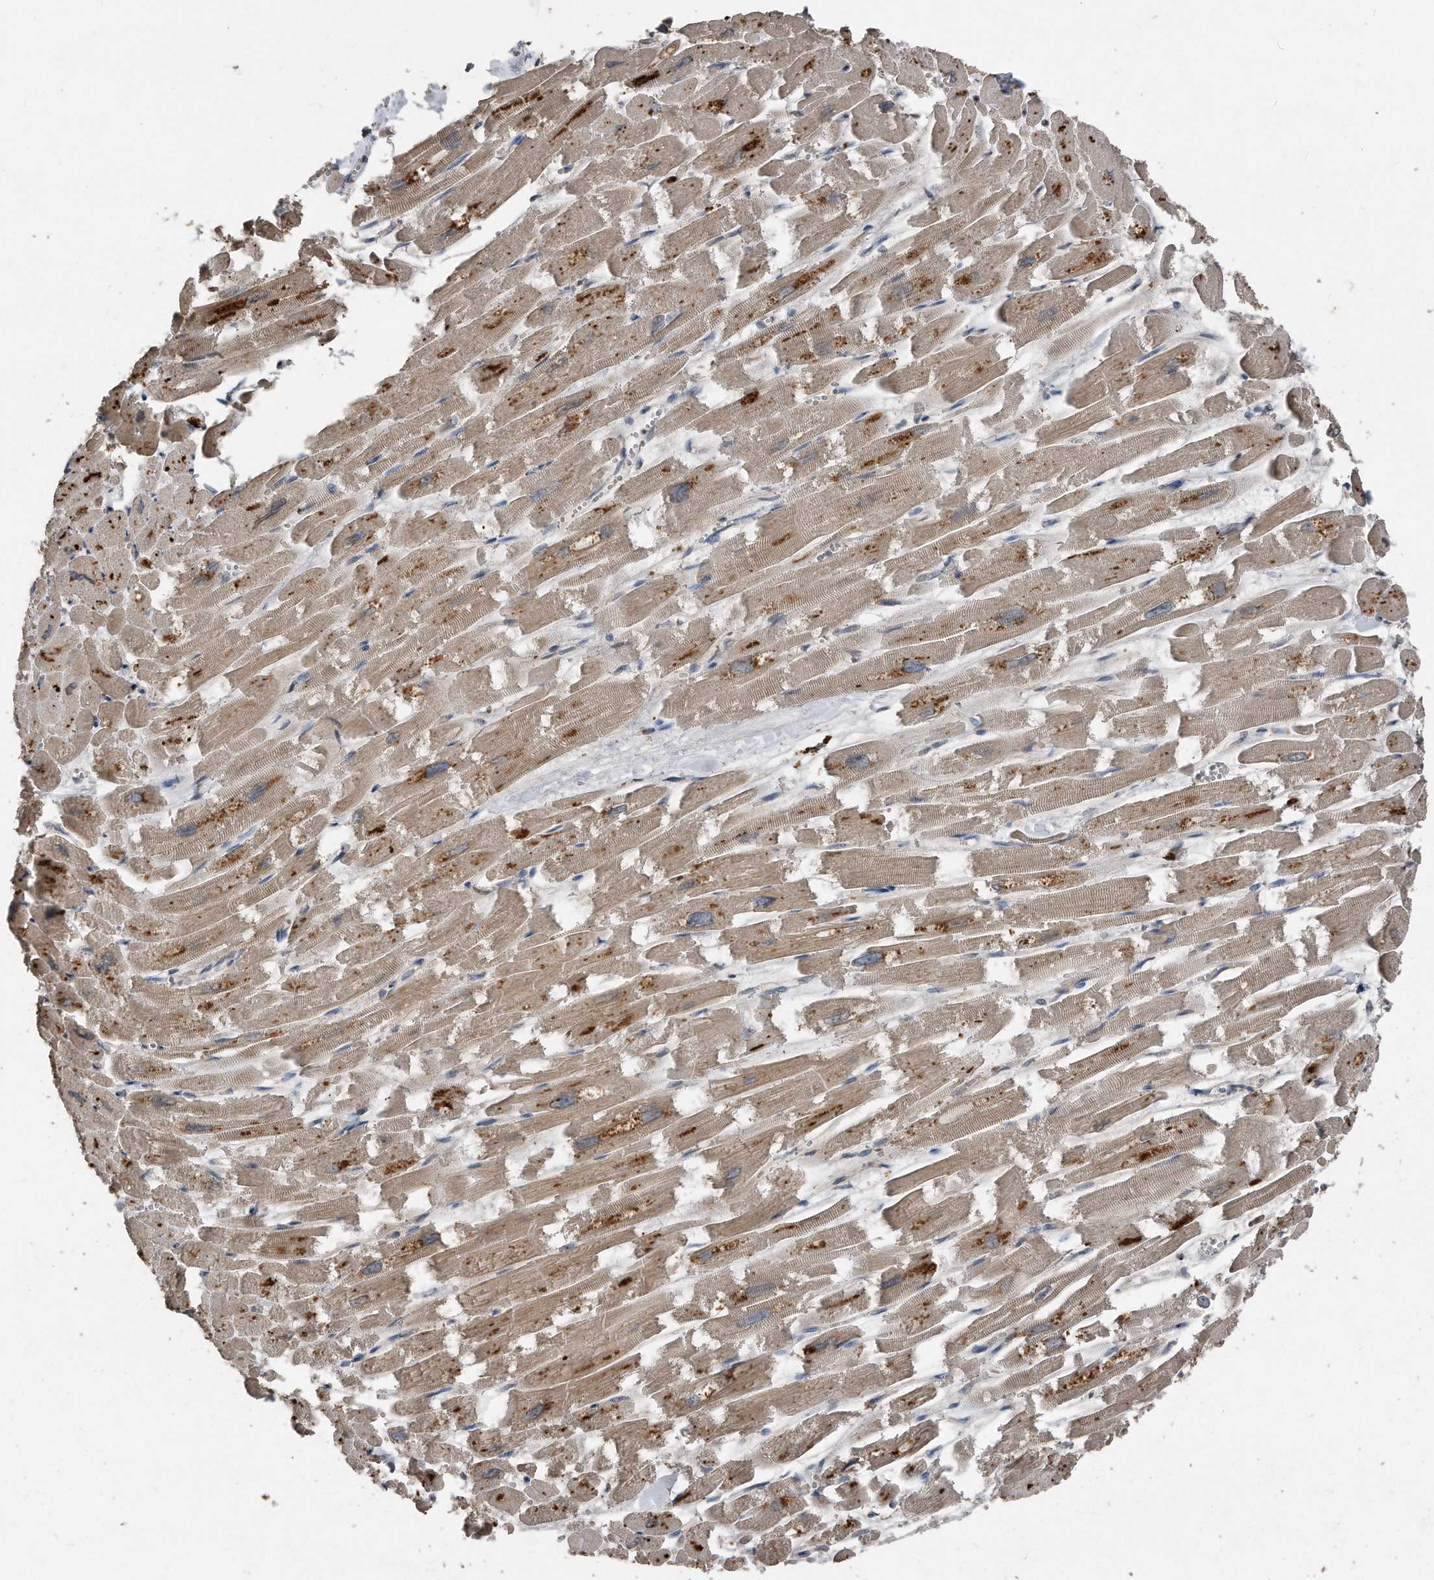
{"staining": {"intensity": "moderate", "quantity": ">75%", "location": "cytoplasmic/membranous"}, "tissue": "heart muscle", "cell_type": "Cardiomyocytes", "image_type": "normal", "snomed": [{"axis": "morphology", "description": "Normal tissue, NOS"}, {"axis": "topography", "description": "Heart"}], "caption": "The image shows staining of unremarkable heart muscle, revealing moderate cytoplasmic/membranous protein positivity (brown color) within cardiomyocytes. The protein of interest is stained brown, and the nuclei are stained in blue (DAB IHC with brightfield microscopy, high magnification).", "gene": "ANKRD10", "patient": {"sex": "male", "age": 54}}